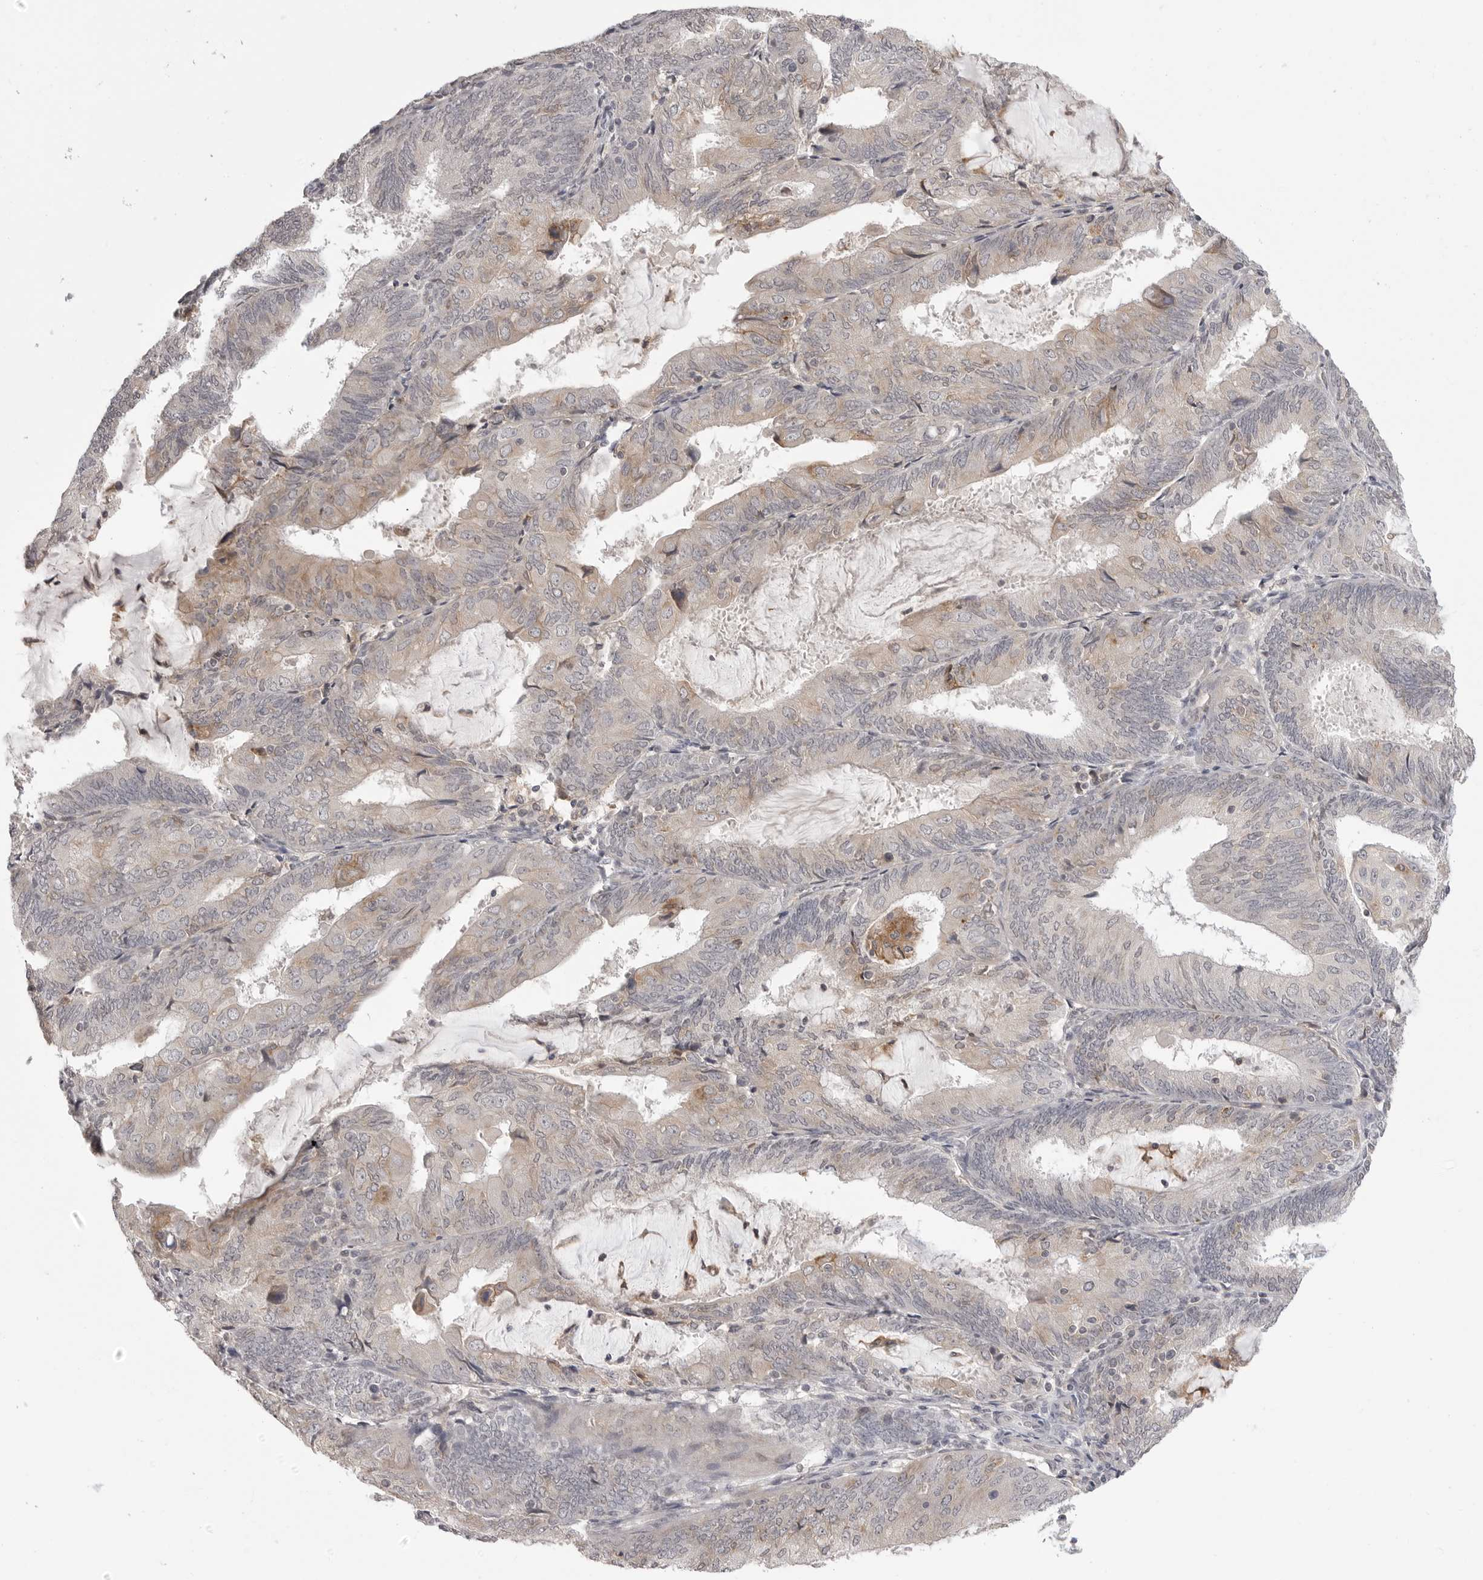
{"staining": {"intensity": "weak", "quantity": "<25%", "location": "cytoplasmic/membranous"}, "tissue": "endometrial cancer", "cell_type": "Tumor cells", "image_type": "cancer", "snomed": [{"axis": "morphology", "description": "Adenocarcinoma, NOS"}, {"axis": "topography", "description": "Endometrium"}], "caption": "This photomicrograph is of endometrial cancer stained with immunohistochemistry (IHC) to label a protein in brown with the nuclei are counter-stained blue. There is no expression in tumor cells.", "gene": "IFNGR1", "patient": {"sex": "female", "age": 81}}